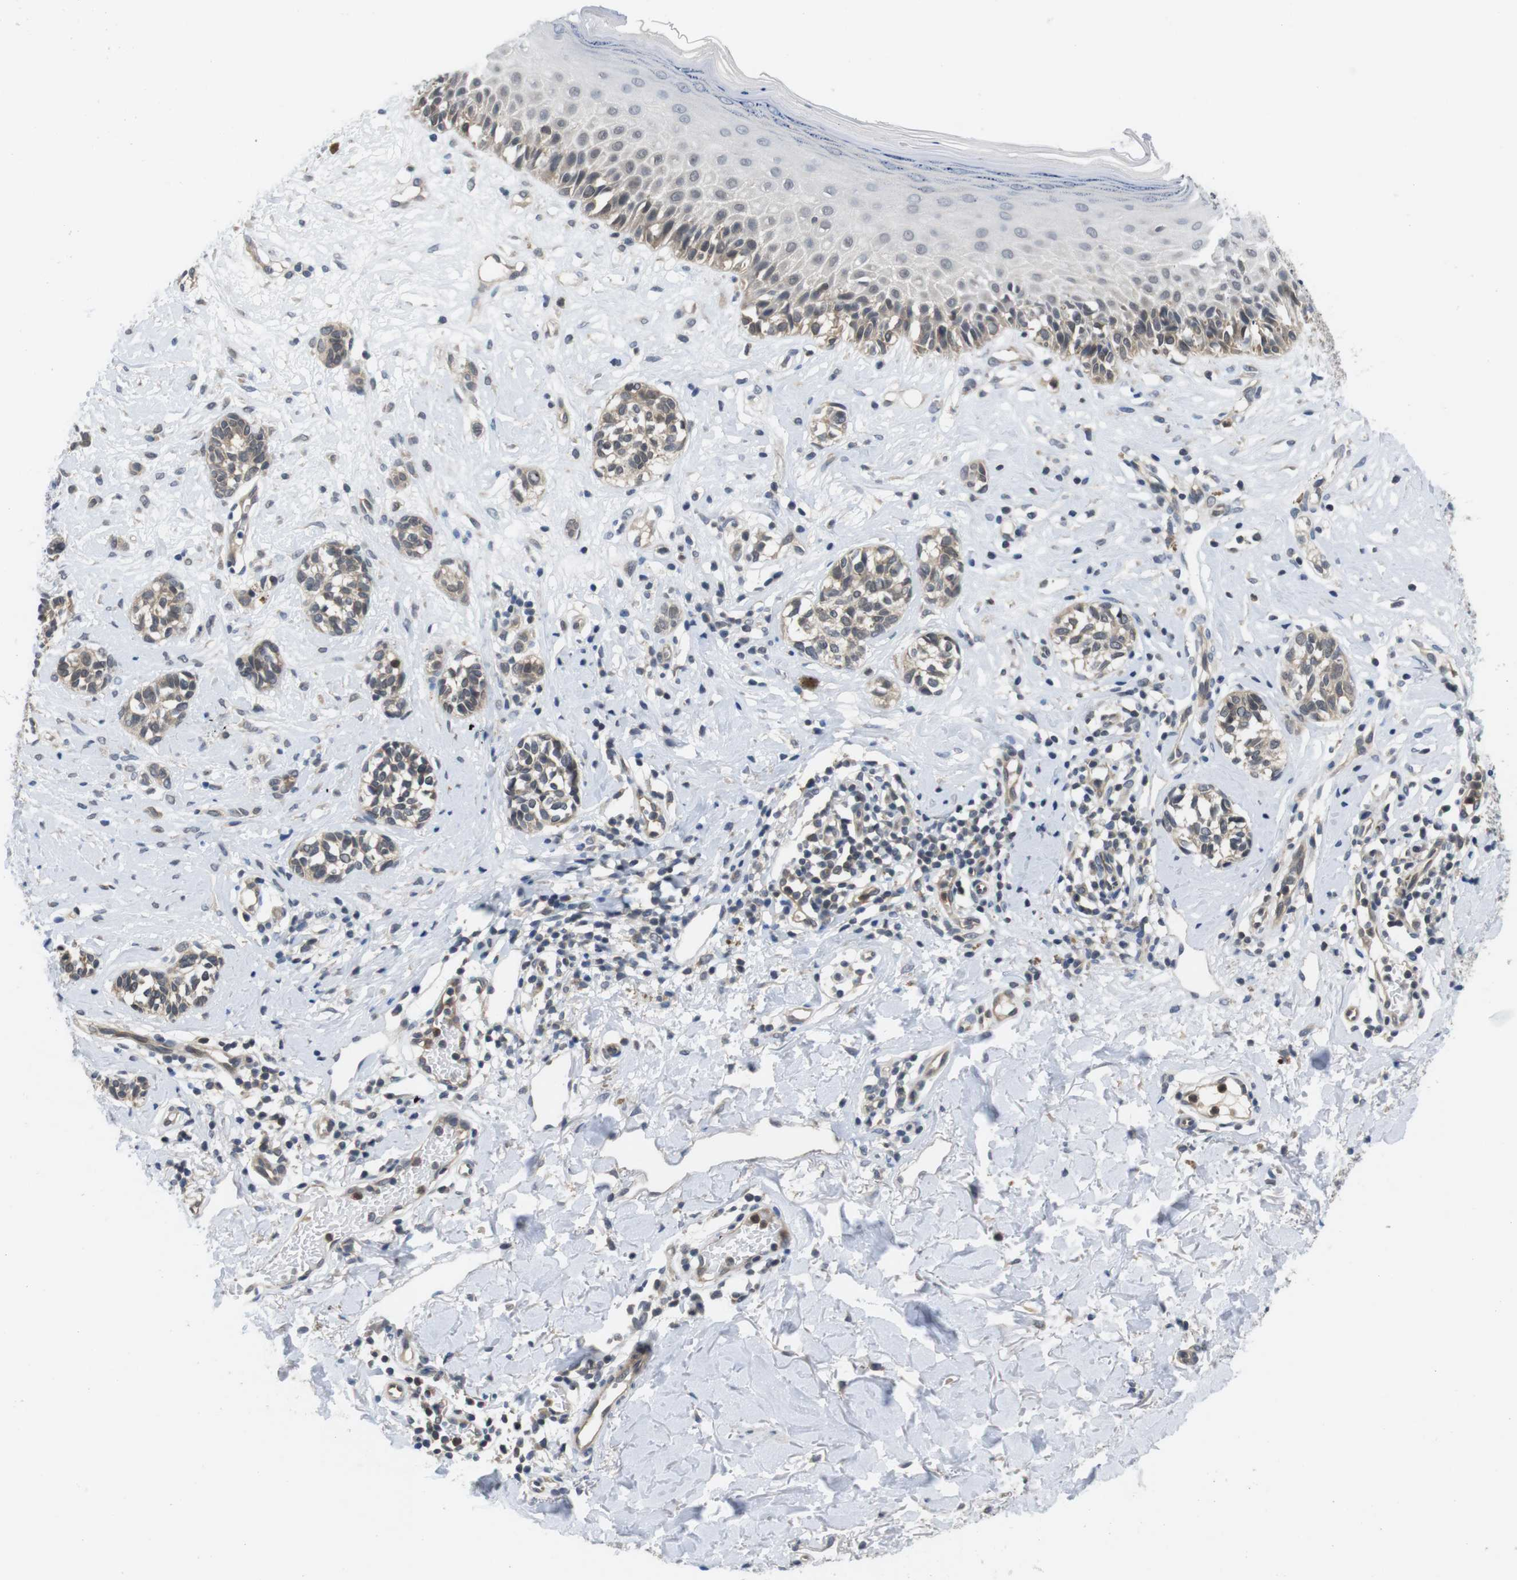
{"staining": {"intensity": "weak", "quantity": ">75%", "location": "cytoplasmic/membranous"}, "tissue": "melanoma", "cell_type": "Tumor cells", "image_type": "cancer", "snomed": [{"axis": "morphology", "description": "Malignant melanoma, NOS"}, {"axis": "topography", "description": "Skin"}], "caption": "About >75% of tumor cells in human melanoma demonstrate weak cytoplasmic/membranous protein staining as visualized by brown immunohistochemical staining.", "gene": "FADD", "patient": {"sex": "male", "age": 64}}